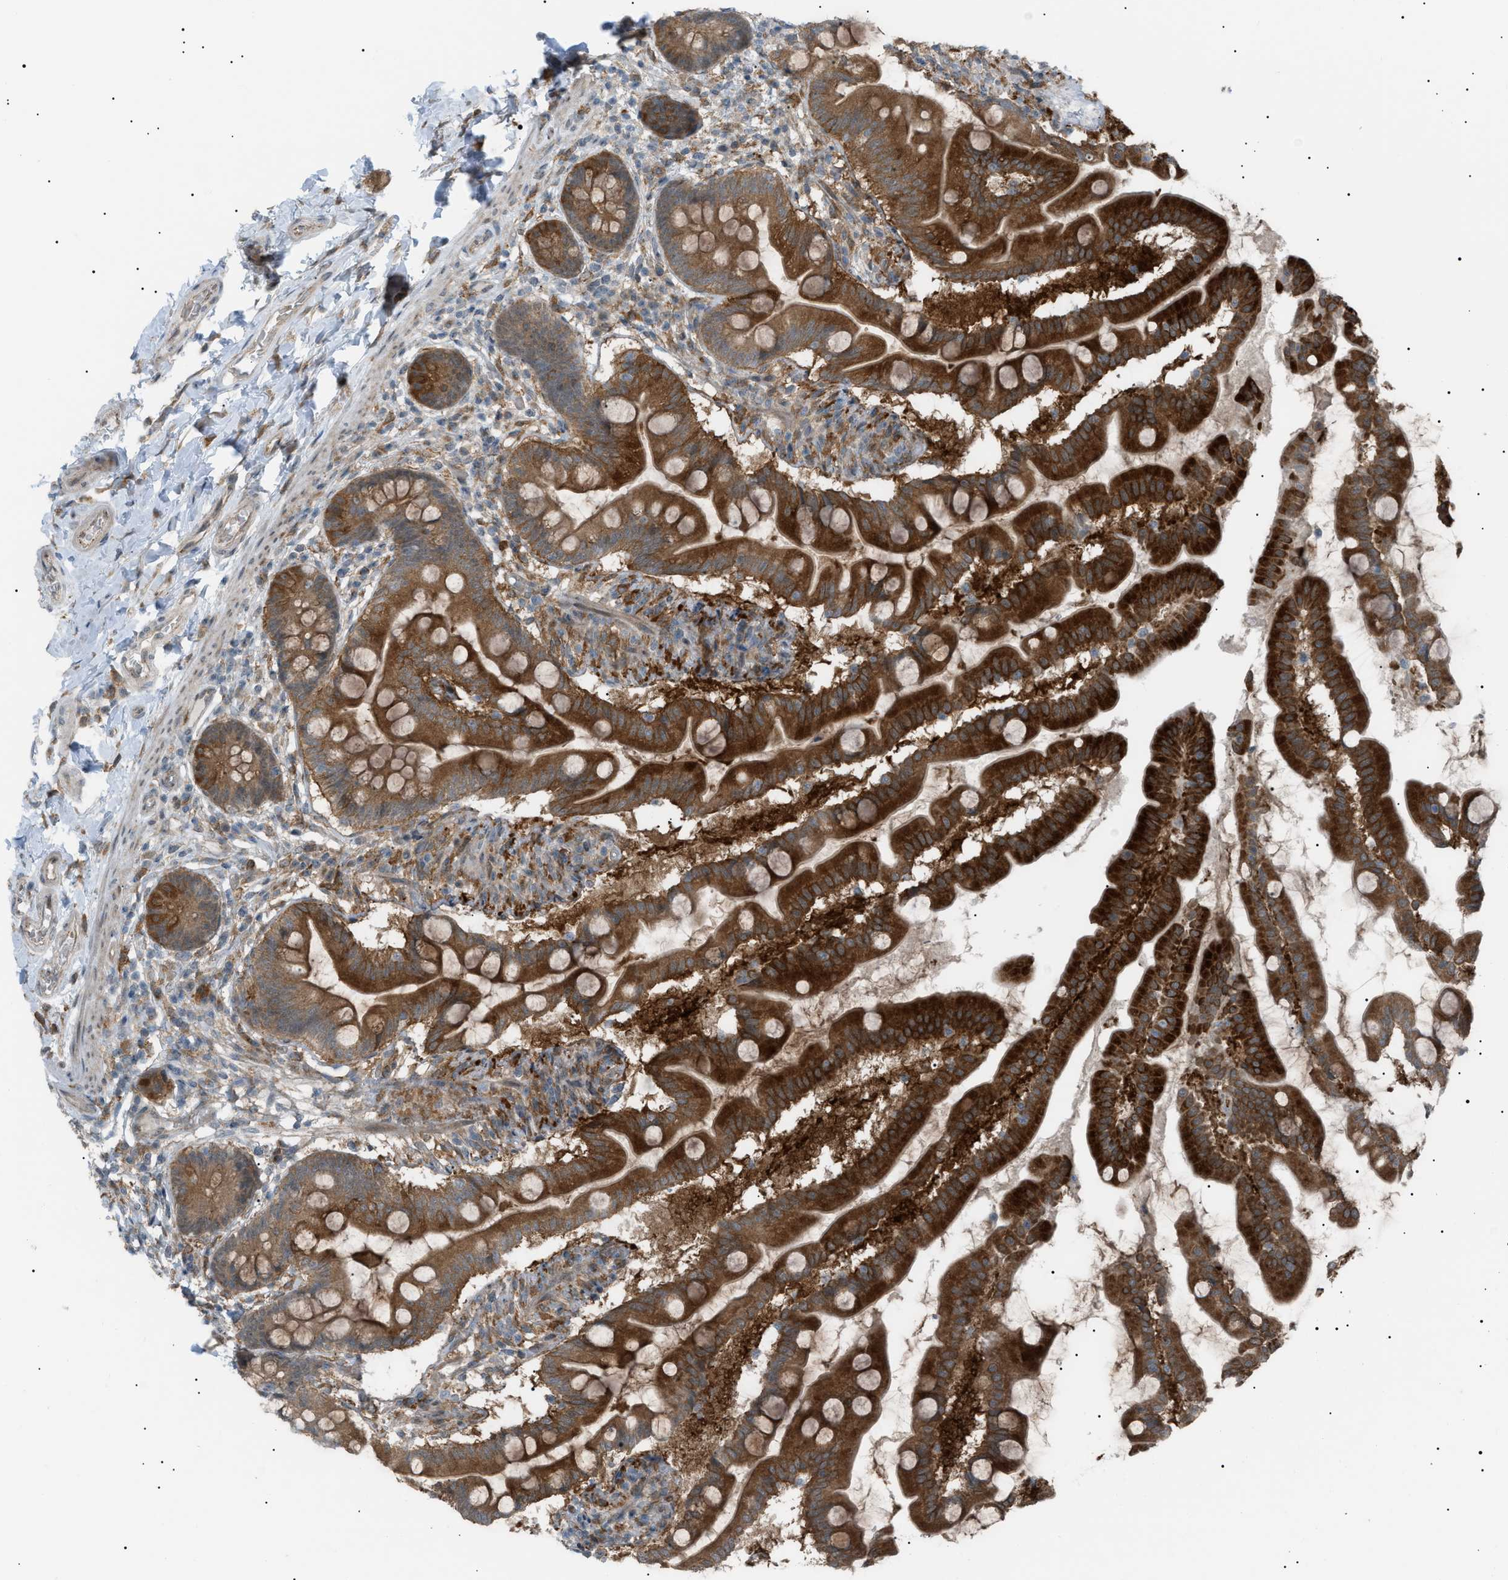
{"staining": {"intensity": "strong", "quantity": ">75%", "location": "cytoplasmic/membranous"}, "tissue": "small intestine", "cell_type": "Glandular cells", "image_type": "normal", "snomed": [{"axis": "morphology", "description": "Normal tissue, NOS"}, {"axis": "topography", "description": "Small intestine"}], "caption": "This is a micrograph of immunohistochemistry (IHC) staining of normal small intestine, which shows strong staining in the cytoplasmic/membranous of glandular cells.", "gene": "LPIN2", "patient": {"sex": "female", "age": 56}}